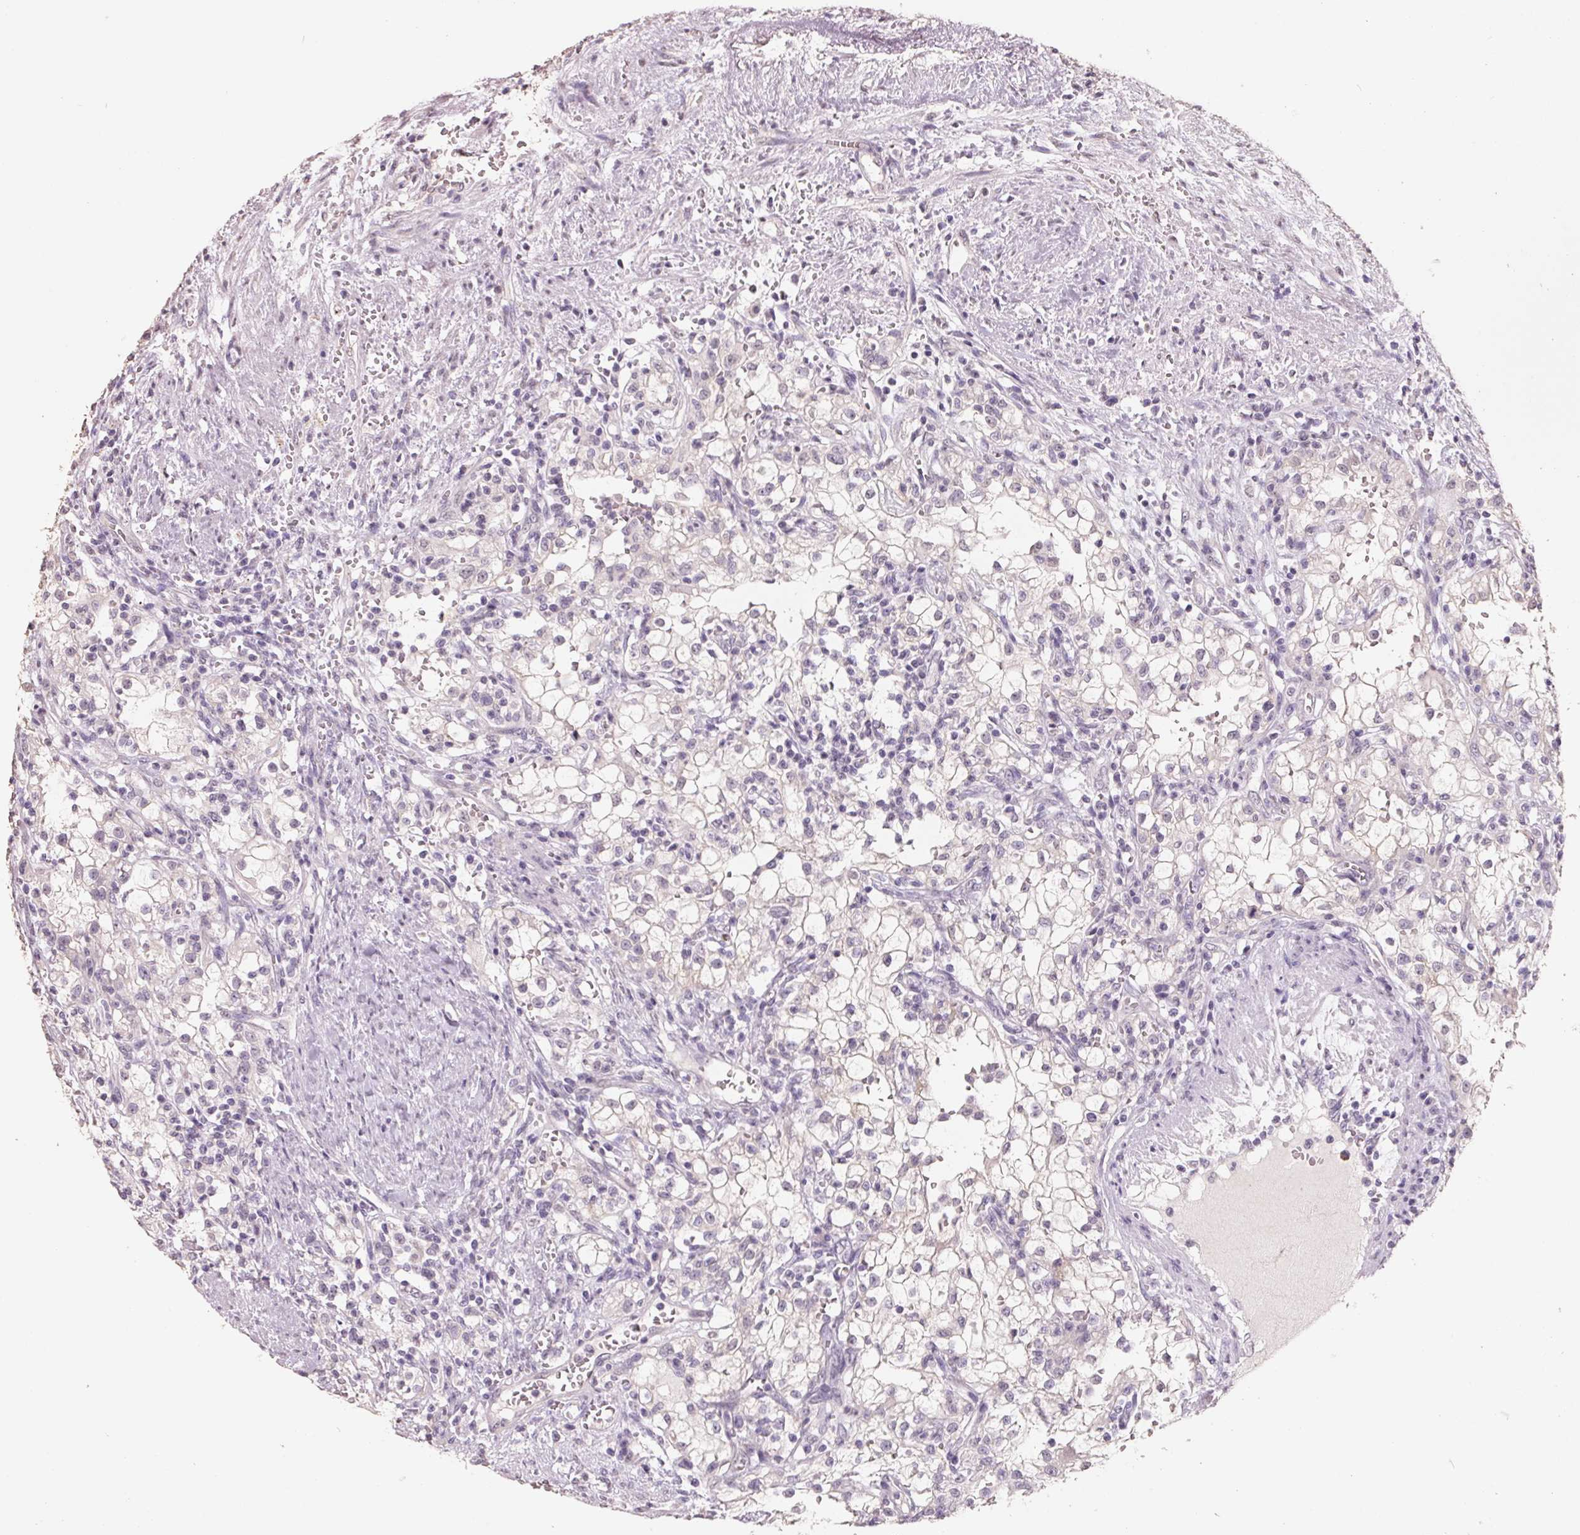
{"staining": {"intensity": "negative", "quantity": "none", "location": "none"}, "tissue": "renal cancer", "cell_type": "Tumor cells", "image_type": "cancer", "snomed": [{"axis": "morphology", "description": "Adenocarcinoma, NOS"}, {"axis": "topography", "description": "Kidney"}], "caption": "An IHC histopathology image of renal cancer is shown. There is no staining in tumor cells of renal cancer. (DAB IHC visualized using brightfield microscopy, high magnification).", "gene": "FTCD", "patient": {"sex": "female", "age": 74}}